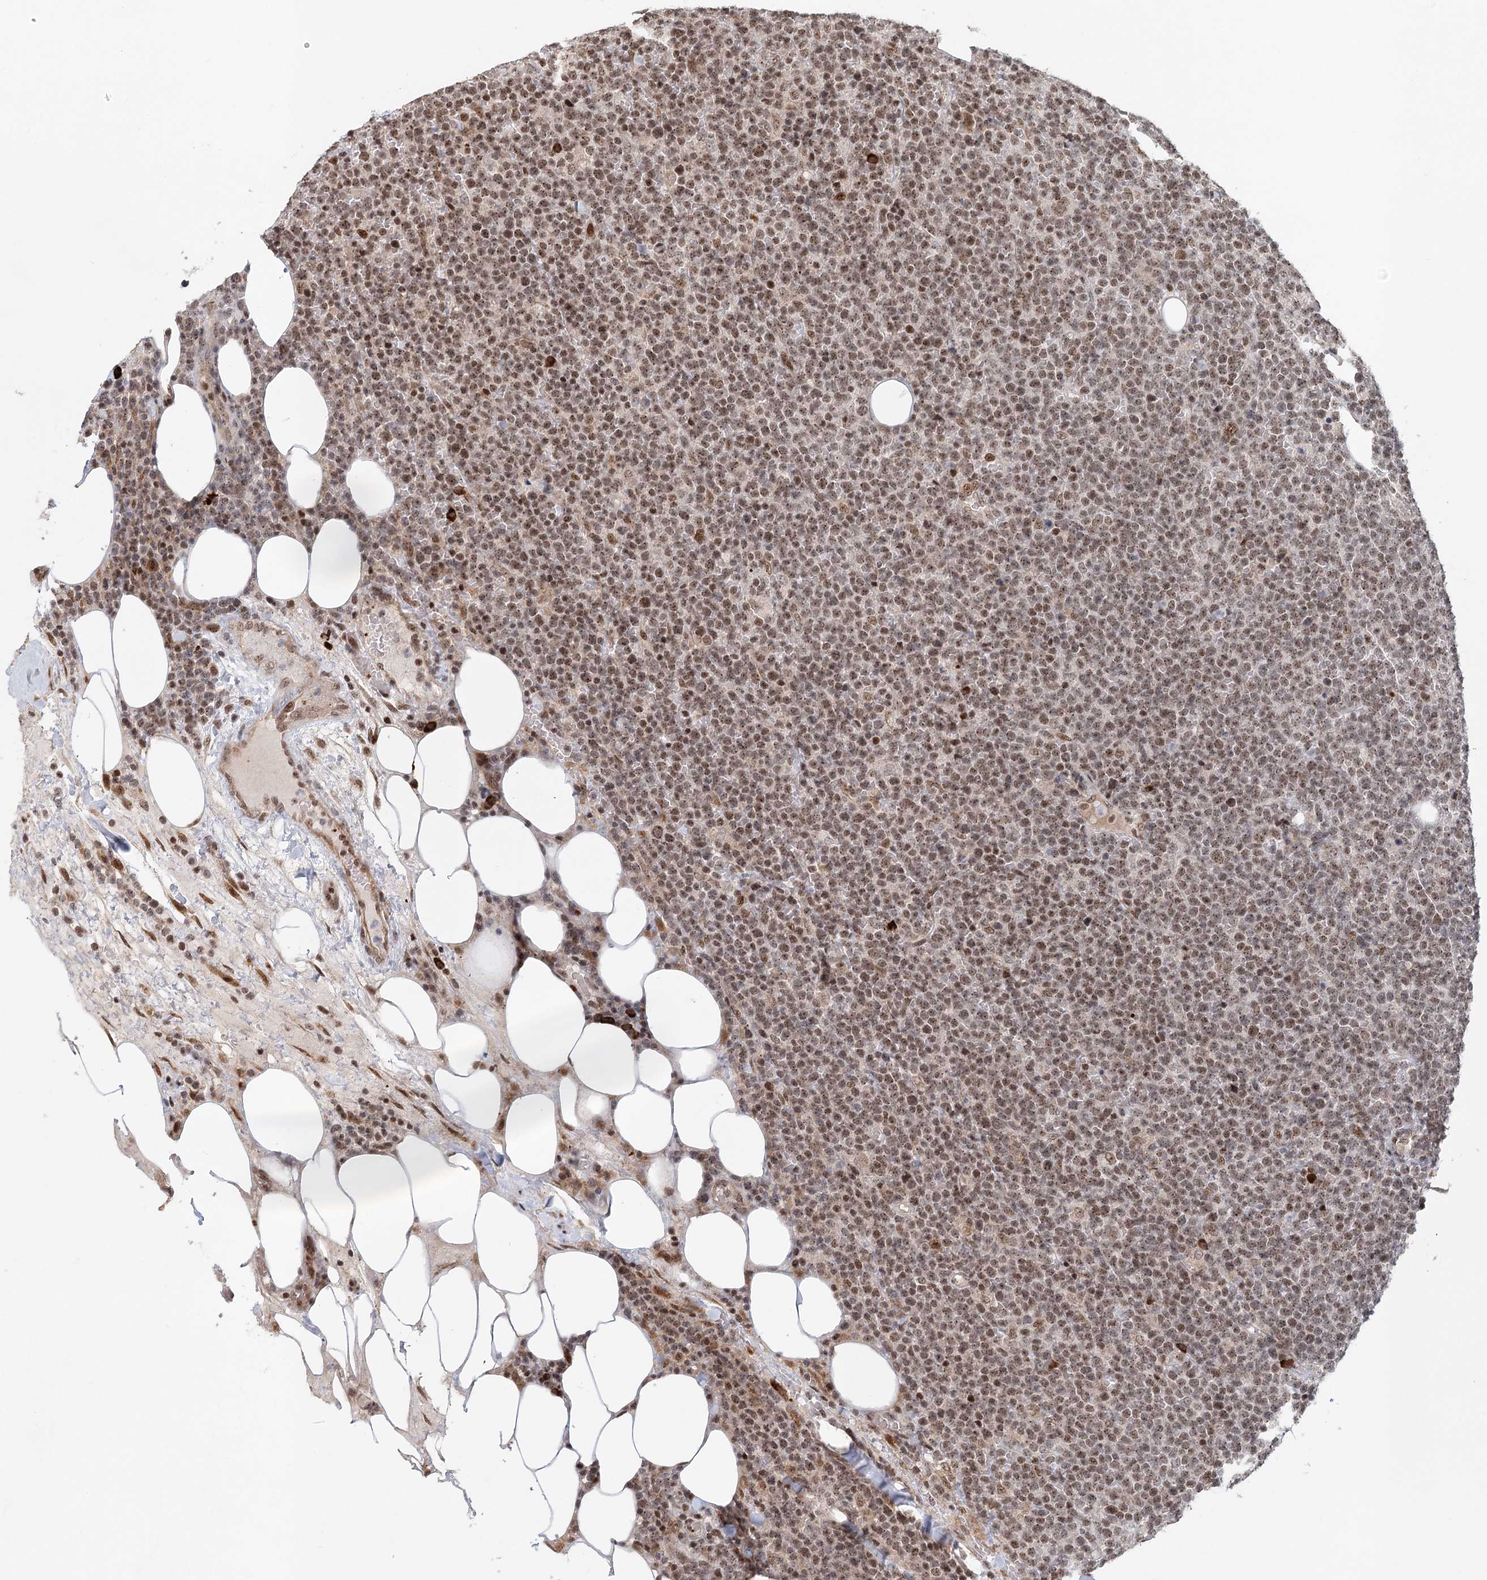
{"staining": {"intensity": "moderate", "quantity": ">75%", "location": "nuclear"}, "tissue": "lymphoma", "cell_type": "Tumor cells", "image_type": "cancer", "snomed": [{"axis": "morphology", "description": "Malignant lymphoma, non-Hodgkin's type, High grade"}, {"axis": "topography", "description": "Lymph node"}], "caption": "A brown stain labels moderate nuclear staining of a protein in human lymphoma tumor cells.", "gene": "BNIP5", "patient": {"sex": "male", "age": 61}}